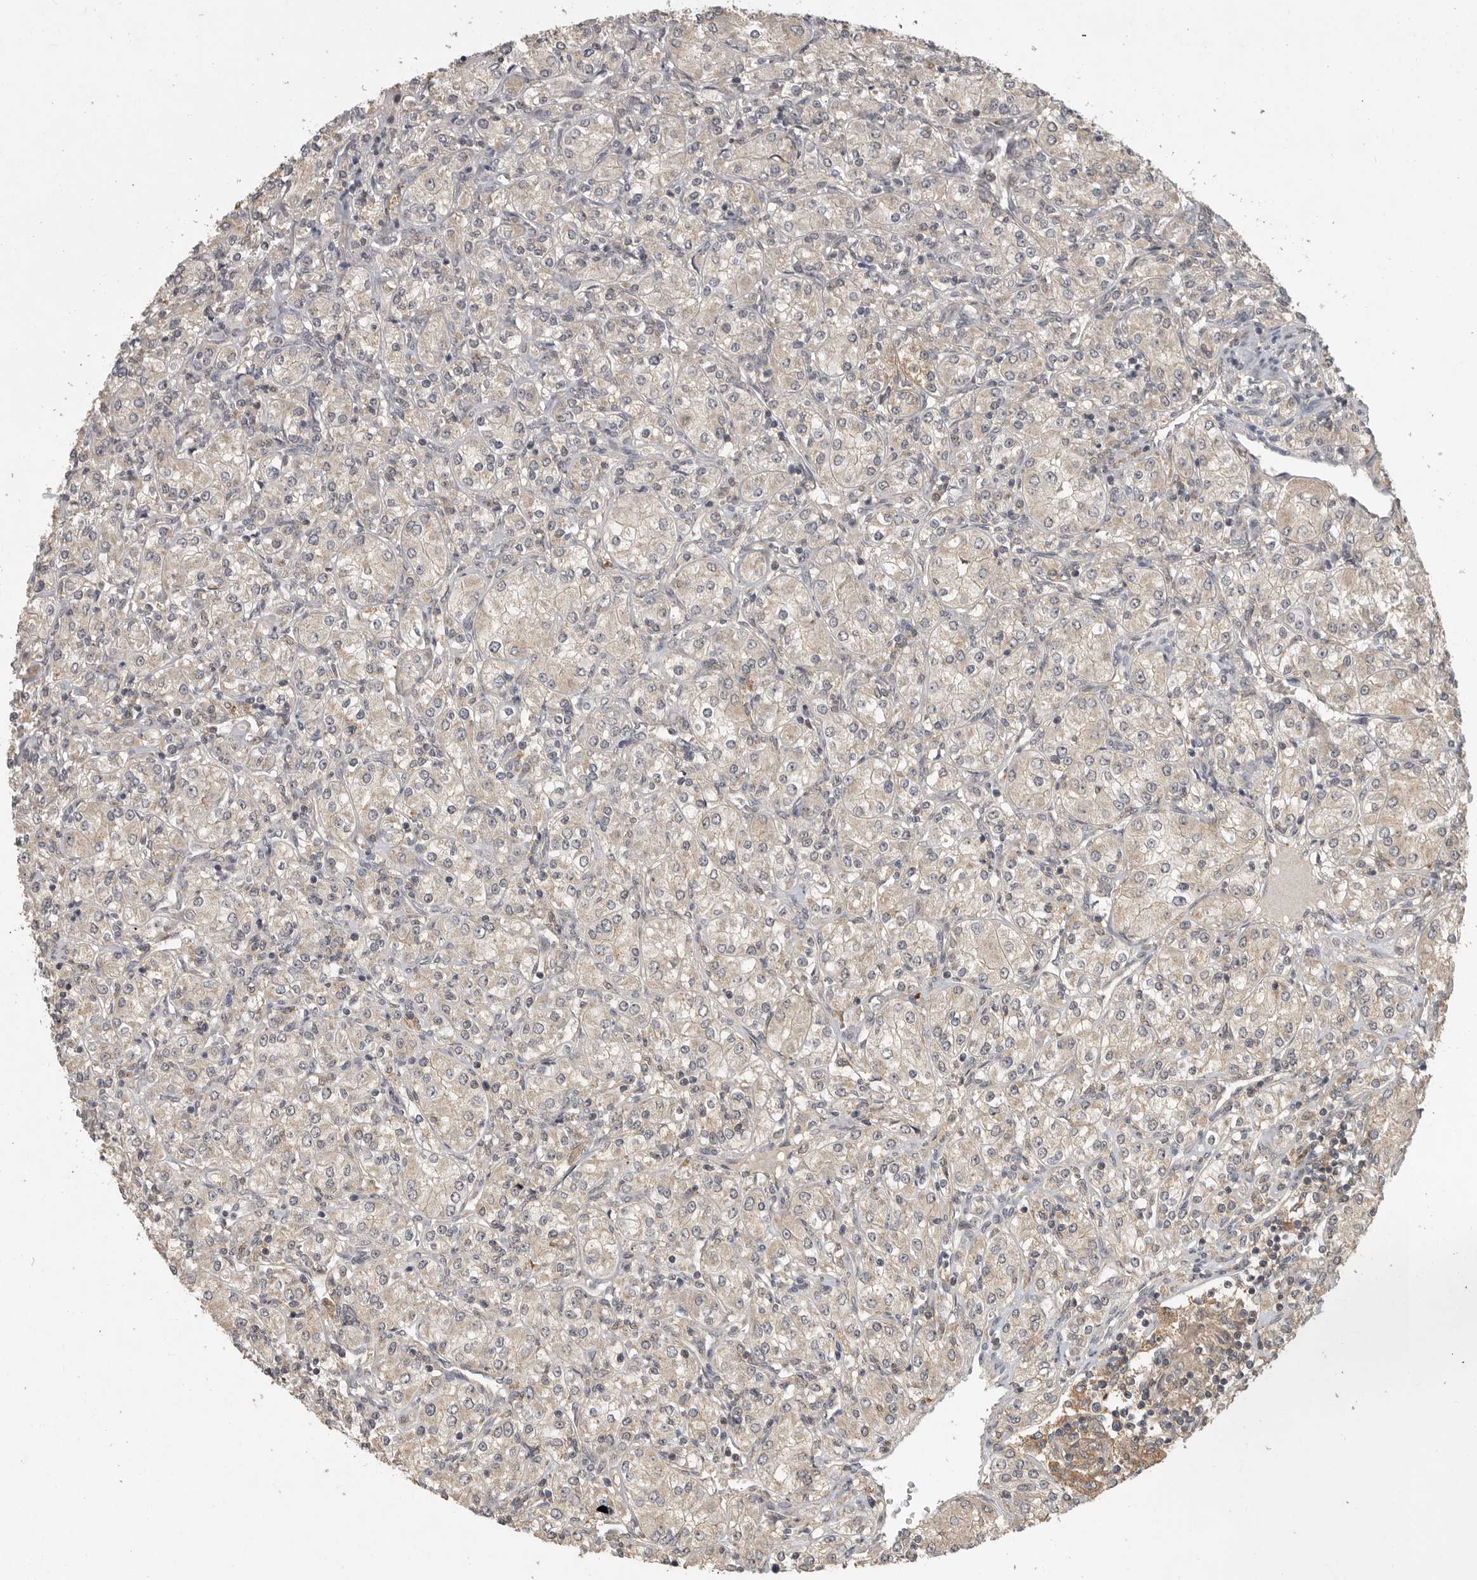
{"staining": {"intensity": "negative", "quantity": "none", "location": "none"}, "tissue": "renal cancer", "cell_type": "Tumor cells", "image_type": "cancer", "snomed": [{"axis": "morphology", "description": "Adenocarcinoma, NOS"}, {"axis": "topography", "description": "Kidney"}], "caption": "The IHC histopathology image has no significant staining in tumor cells of adenocarcinoma (renal) tissue.", "gene": "ADAMTS4", "patient": {"sex": "male", "age": 77}}